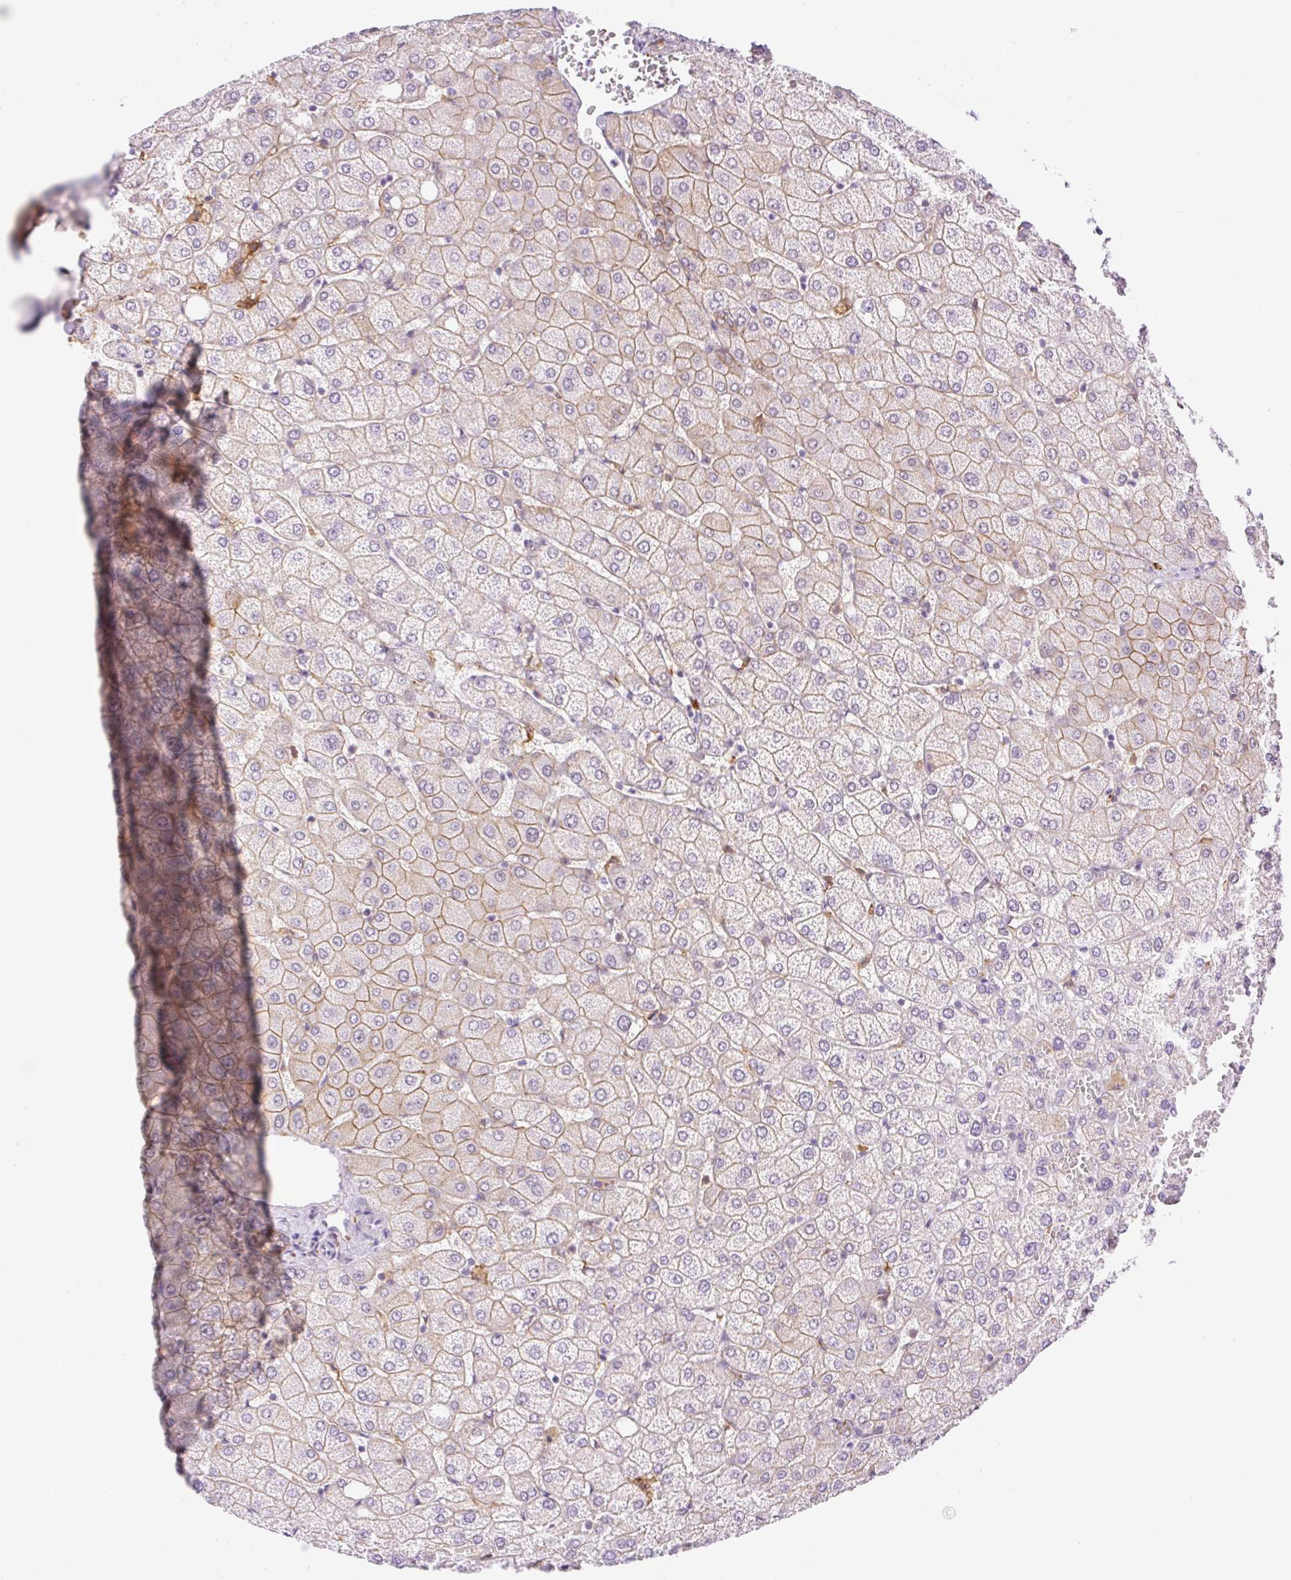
{"staining": {"intensity": "weak", "quantity": "25%-75%", "location": "cytoplasmic/membranous"}, "tissue": "liver", "cell_type": "Cholangiocytes", "image_type": "normal", "snomed": [{"axis": "morphology", "description": "Normal tissue, NOS"}, {"axis": "topography", "description": "Liver"}], "caption": "Protein expression analysis of unremarkable human liver reveals weak cytoplasmic/membranous staining in approximately 25%-75% of cholangiocytes.", "gene": "PALM3", "patient": {"sex": "female", "age": 54}}